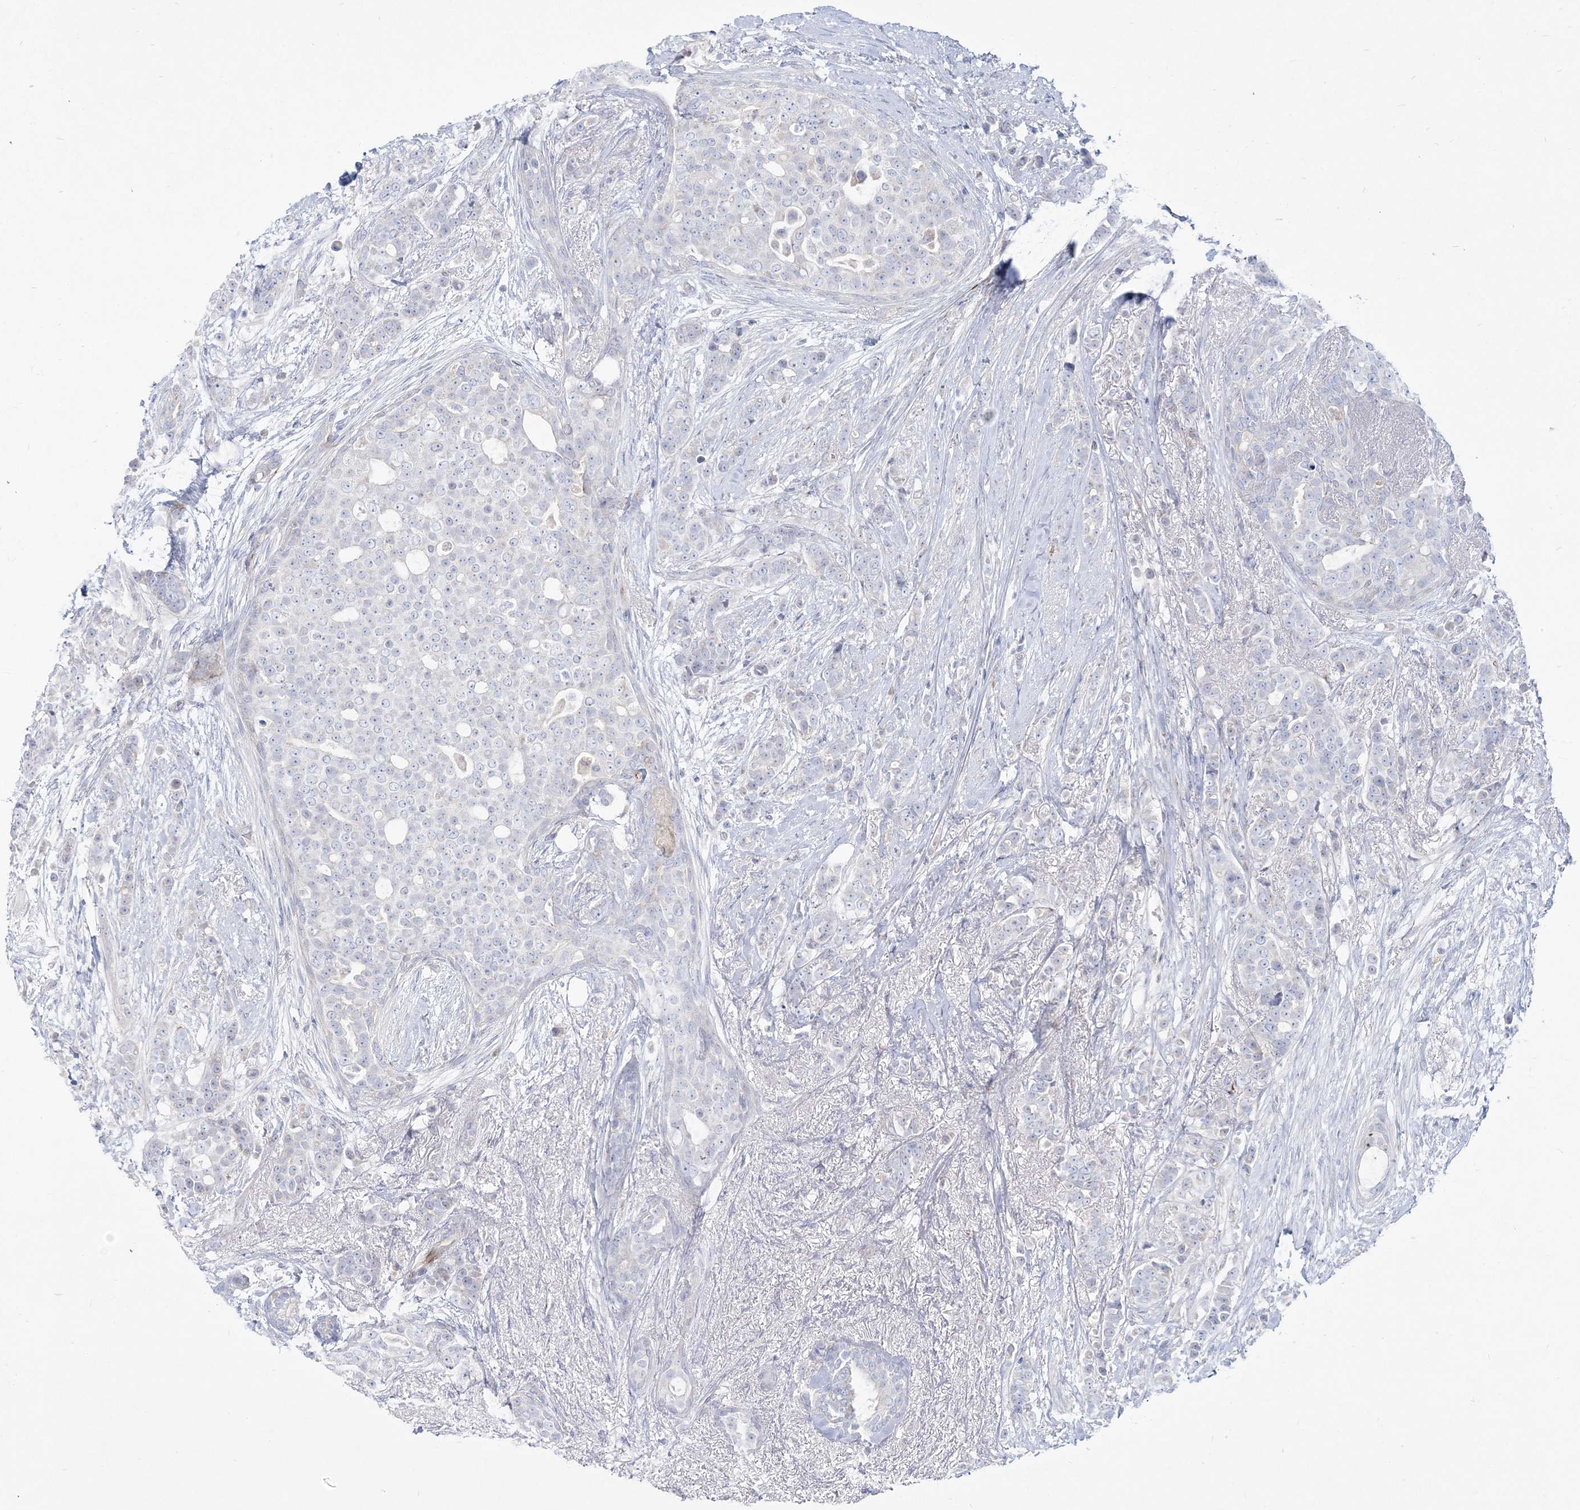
{"staining": {"intensity": "negative", "quantity": "none", "location": "none"}, "tissue": "breast cancer", "cell_type": "Tumor cells", "image_type": "cancer", "snomed": [{"axis": "morphology", "description": "Lobular carcinoma"}, {"axis": "topography", "description": "Breast"}], "caption": "DAB immunohistochemical staining of breast cancer shows no significant staining in tumor cells.", "gene": "GPAT2", "patient": {"sex": "female", "age": 51}}